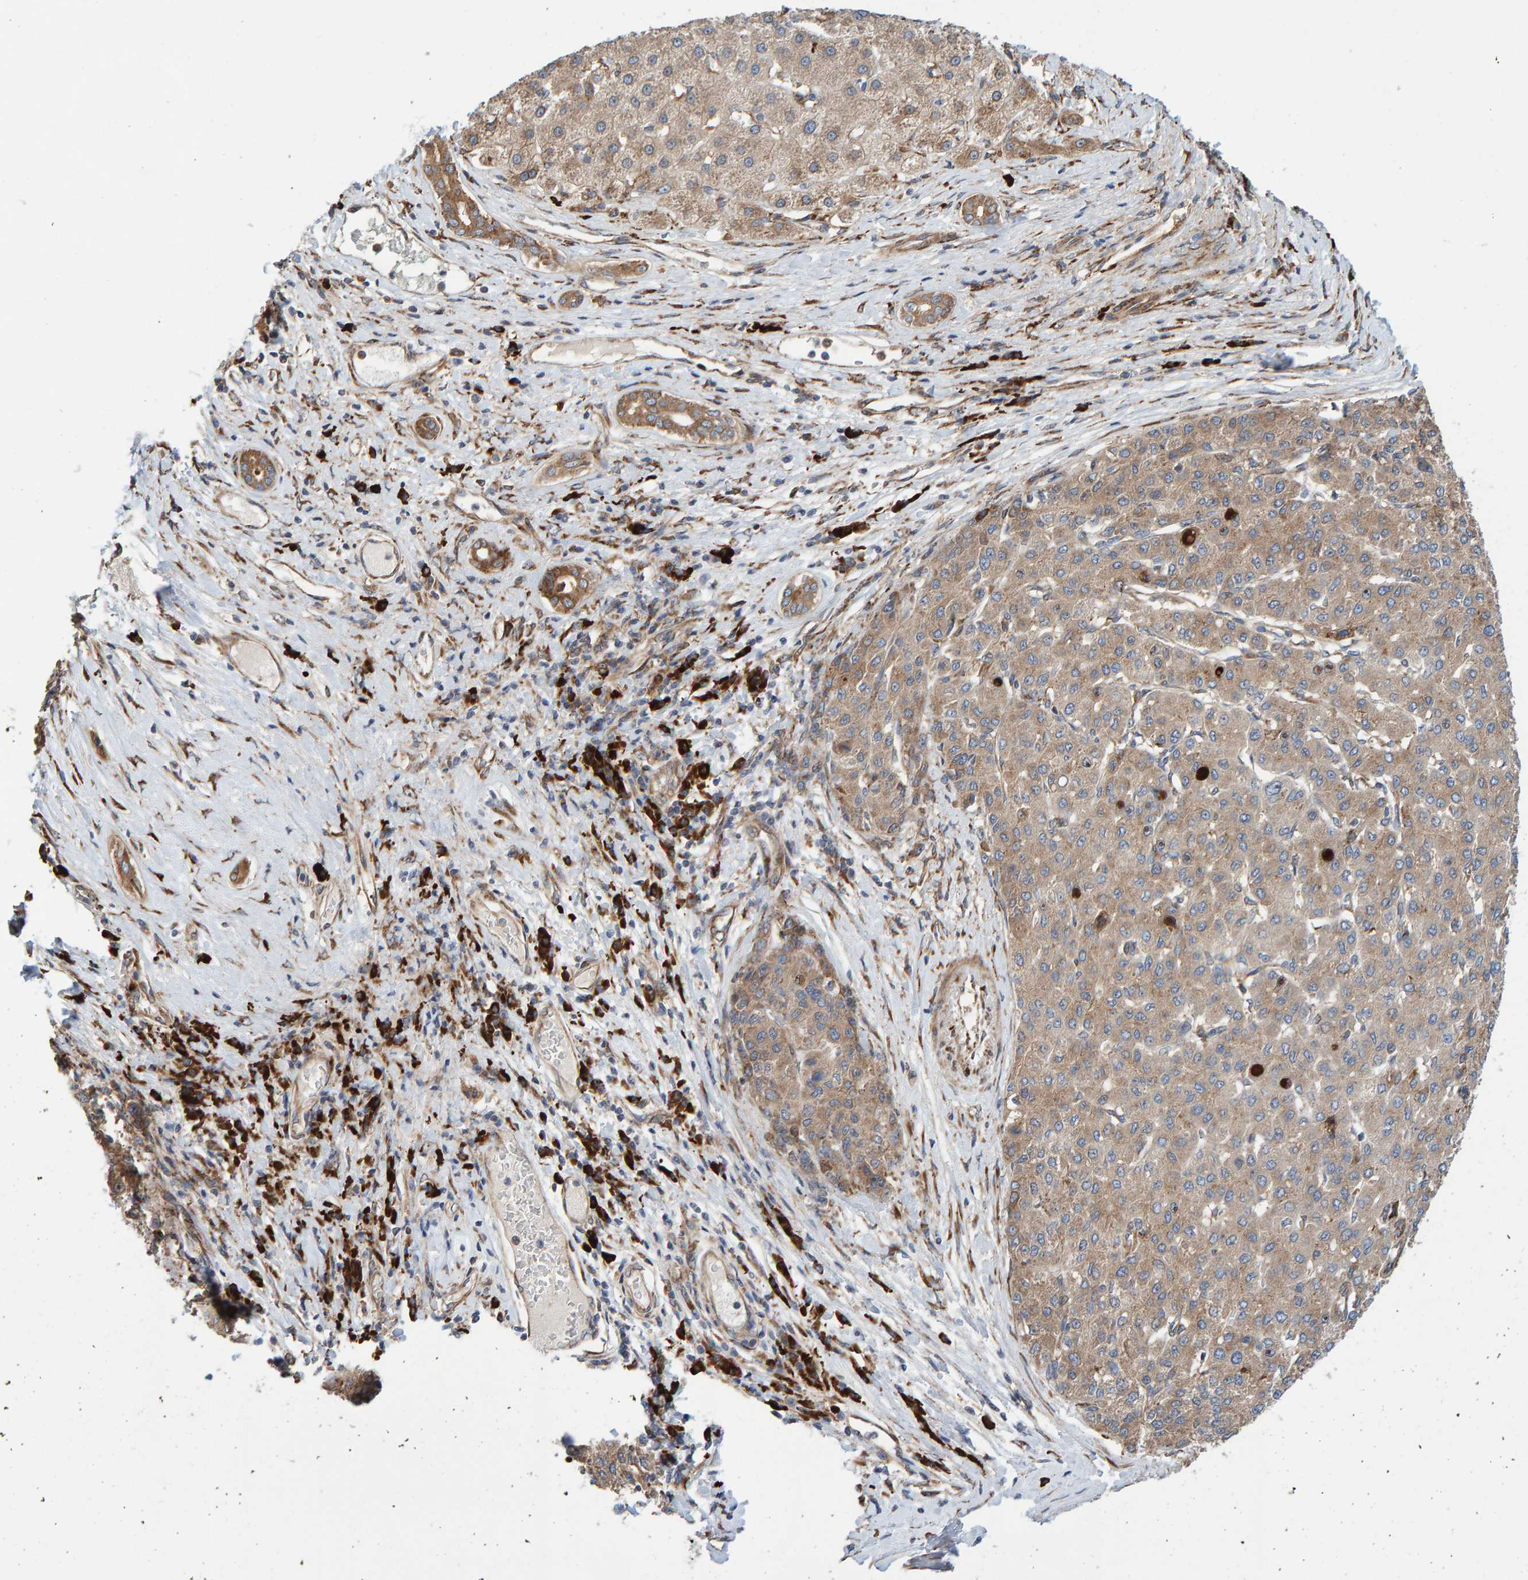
{"staining": {"intensity": "weak", "quantity": ">75%", "location": "cytoplasmic/membranous"}, "tissue": "liver cancer", "cell_type": "Tumor cells", "image_type": "cancer", "snomed": [{"axis": "morphology", "description": "Carcinoma, Hepatocellular, NOS"}, {"axis": "topography", "description": "Liver"}], "caption": "A brown stain highlights weak cytoplasmic/membranous expression of a protein in human hepatocellular carcinoma (liver) tumor cells.", "gene": "KIAA0753", "patient": {"sex": "male", "age": 65}}